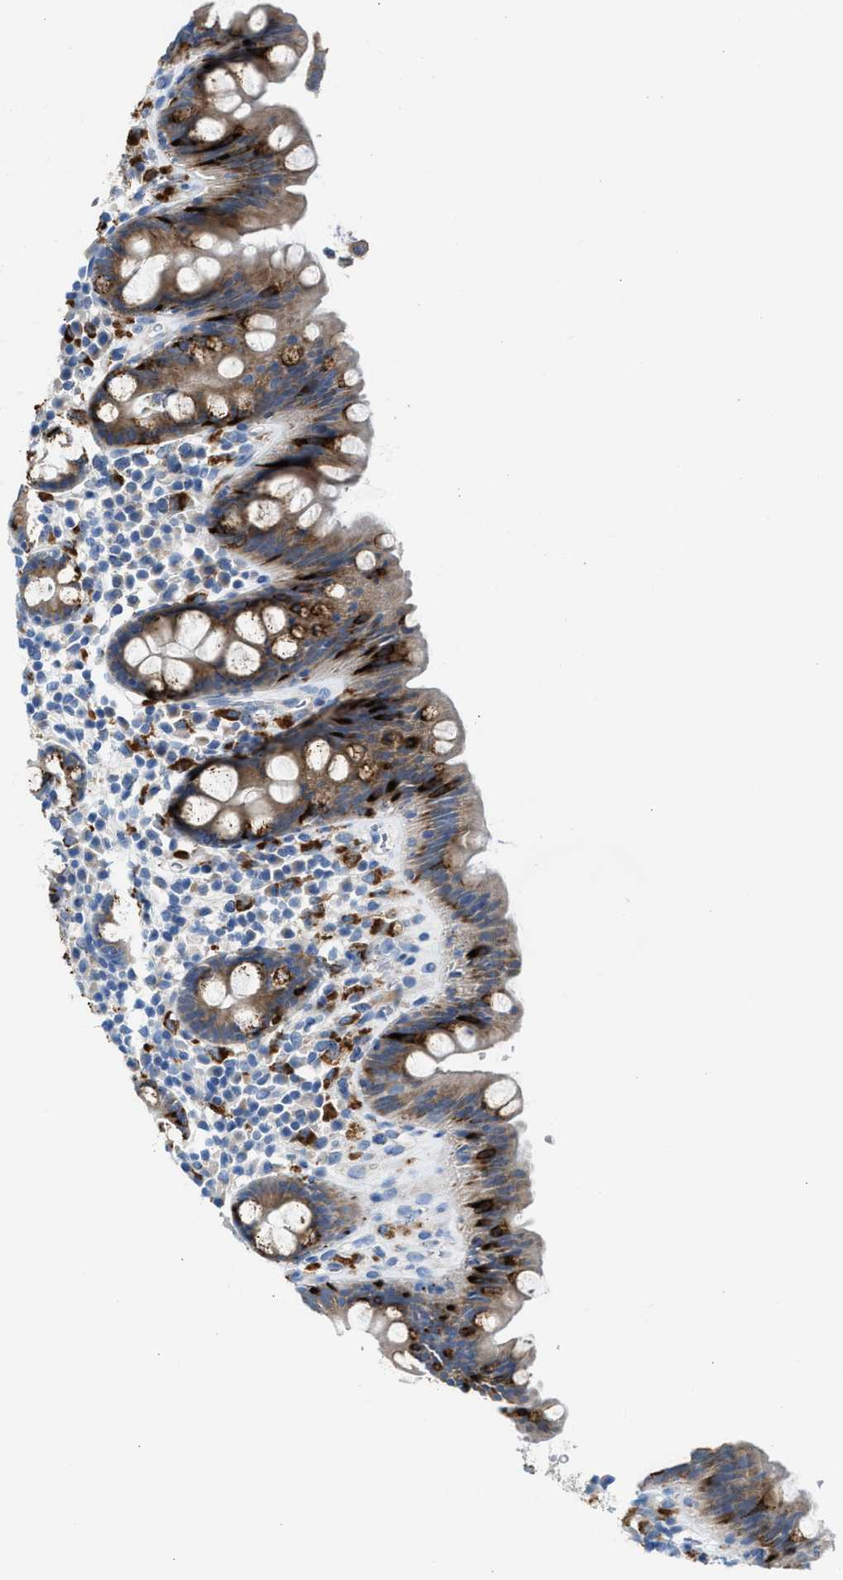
{"staining": {"intensity": "negative", "quantity": "none", "location": "none"}, "tissue": "colon", "cell_type": "Endothelial cells", "image_type": "normal", "snomed": [{"axis": "morphology", "description": "Normal tissue, NOS"}, {"axis": "topography", "description": "Colon"}], "caption": "Human colon stained for a protein using immunohistochemistry demonstrates no expression in endothelial cells.", "gene": "AOAH", "patient": {"sex": "female", "age": 80}}